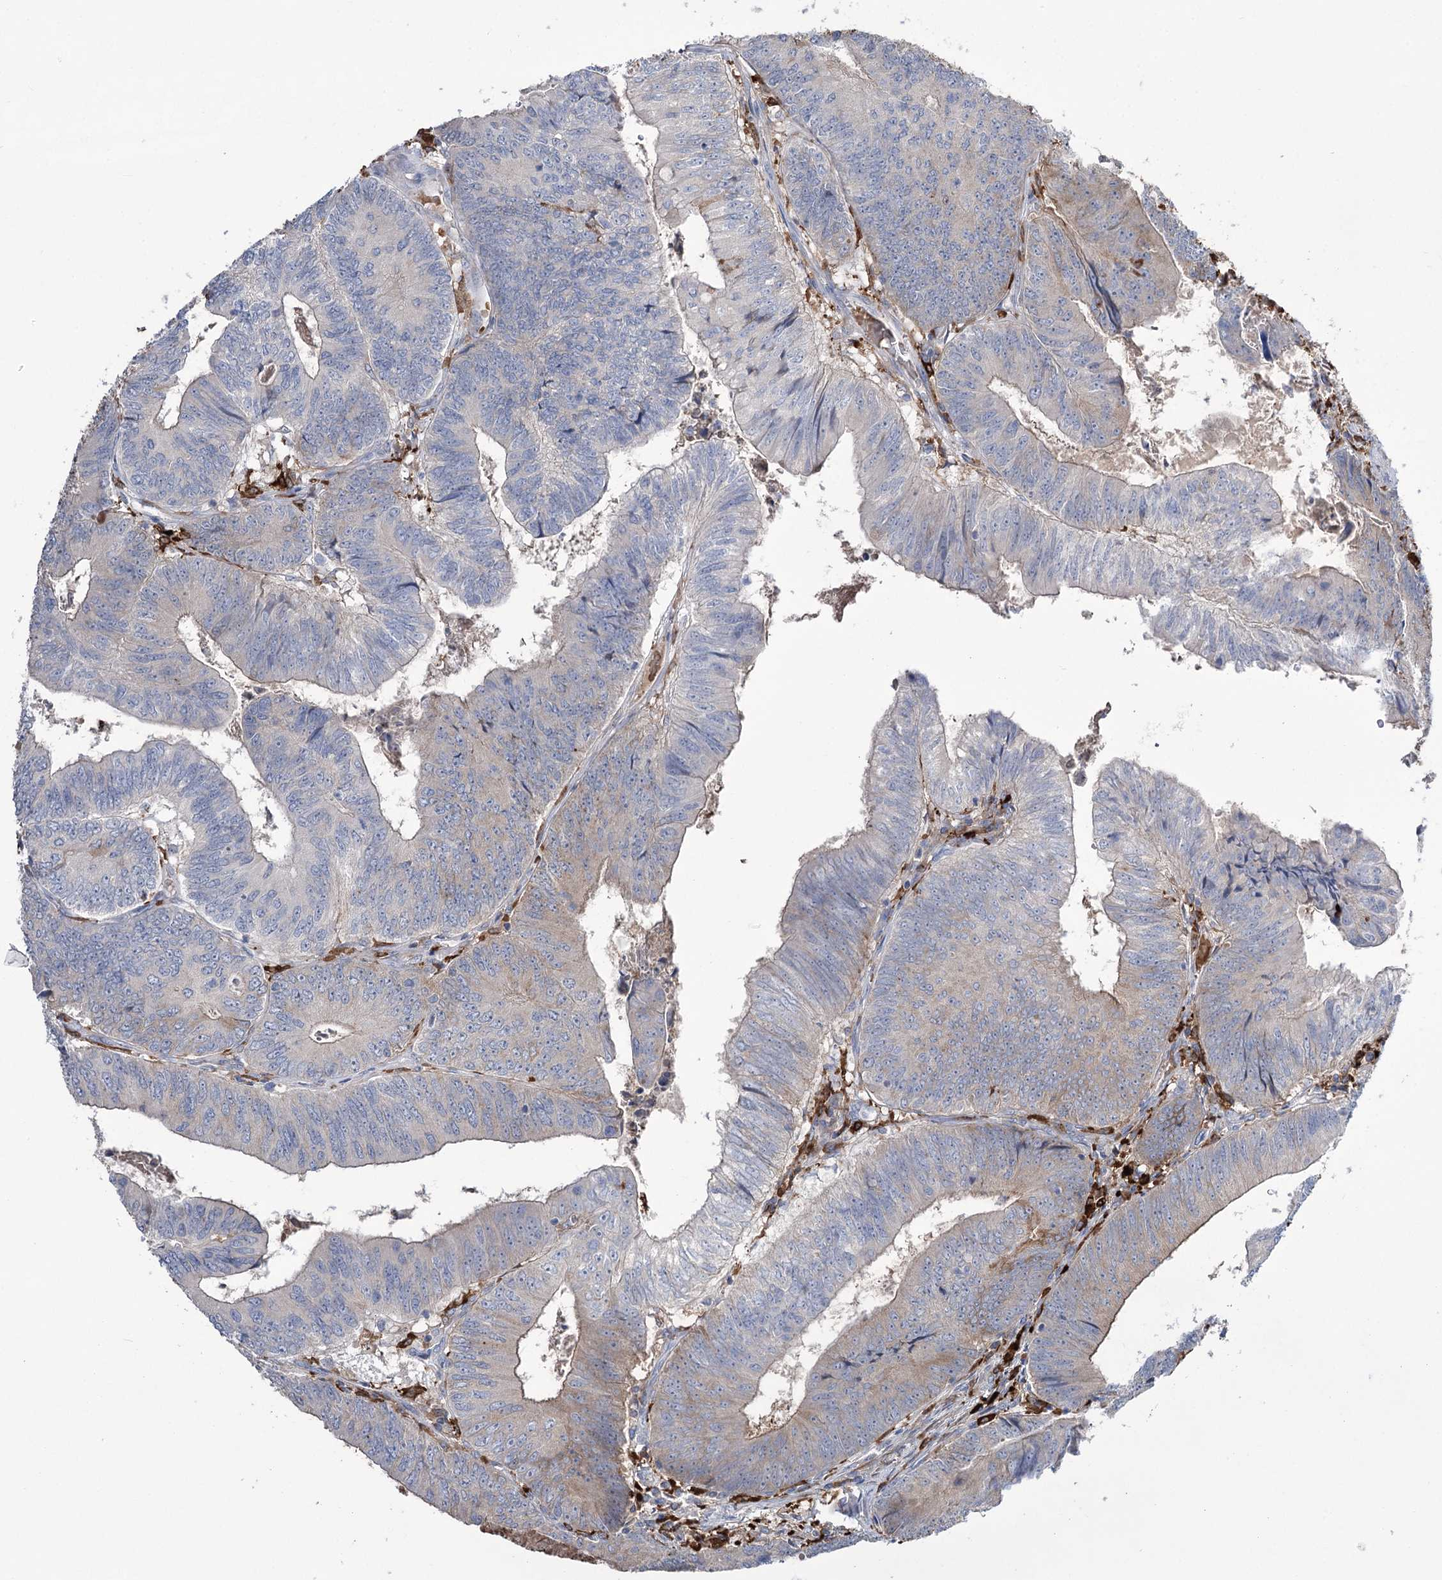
{"staining": {"intensity": "weak", "quantity": "<25%", "location": "cytoplasmic/membranous"}, "tissue": "colorectal cancer", "cell_type": "Tumor cells", "image_type": "cancer", "snomed": [{"axis": "morphology", "description": "Adenocarcinoma, NOS"}, {"axis": "topography", "description": "Colon"}], "caption": "Tumor cells show no significant positivity in colorectal cancer (adenocarcinoma). (Brightfield microscopy of DAB (3,3'-diaminobenzidine) immunohistochemistry (IHC) at high magnification).", "gene": "ZNF622", "patient": {"sex": "female", "age": 67}}